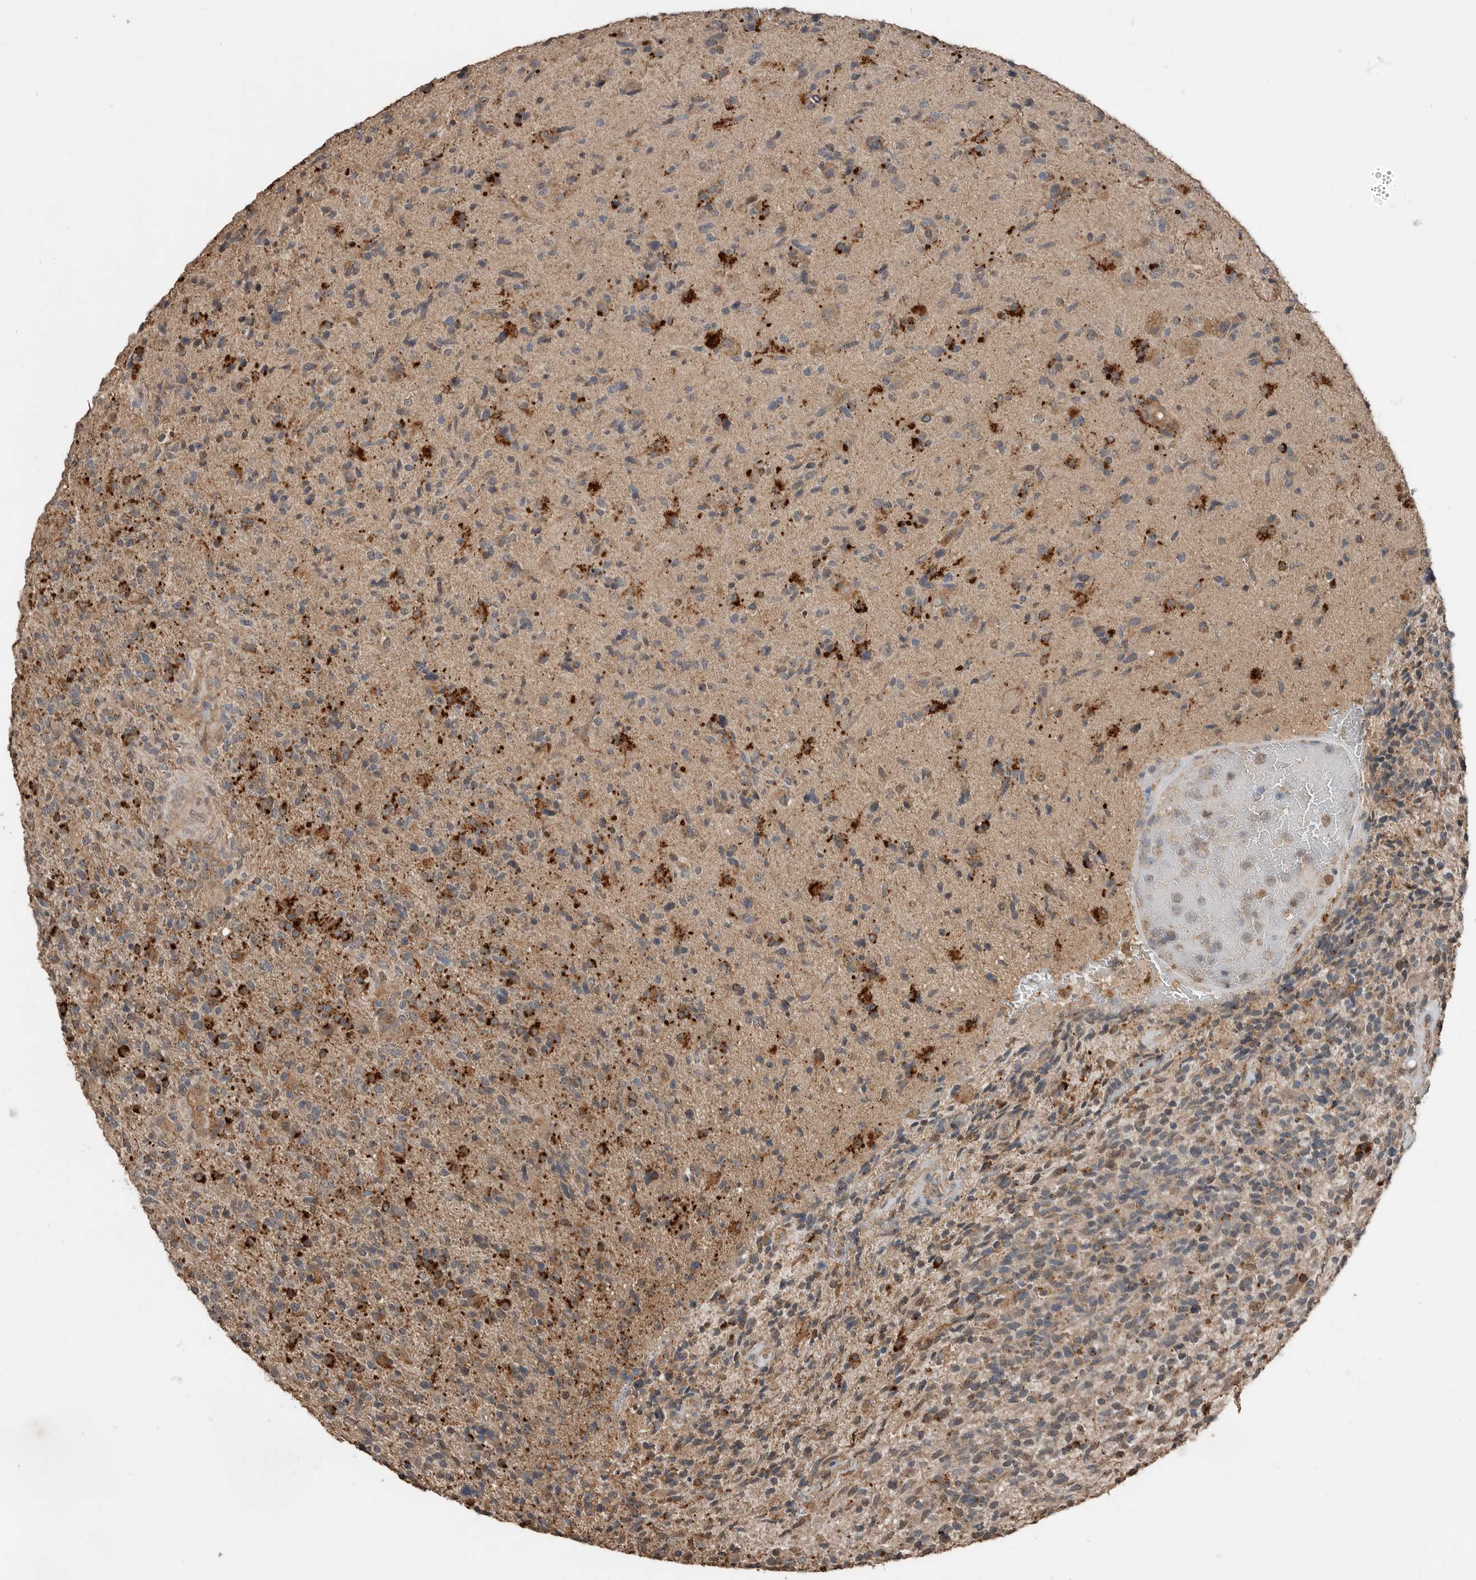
{"staining": {"intensity": "moderate", "quantity": "25%-75%", "location": "cytoplasmic/membranous"}, "tissue": "glioma", "cell_type": "Tumor cells", "image_type": "cancer", "snomed": [{"axis": "morphology", "description": "Glioma, malignant, High grade"}, {"axis": "topography", "description": "Brain"}], "caption": "Immunohistochemistry (IHC) image of malignant glioma (high-grade) stained for a protein (brown), which displays medium levels of moderate cytoplasmic/membranous positivity in approximately 25%-75% of tumor cells.", "gene": "BLZF1", "patient": {"sex": "male", "age": 72}}